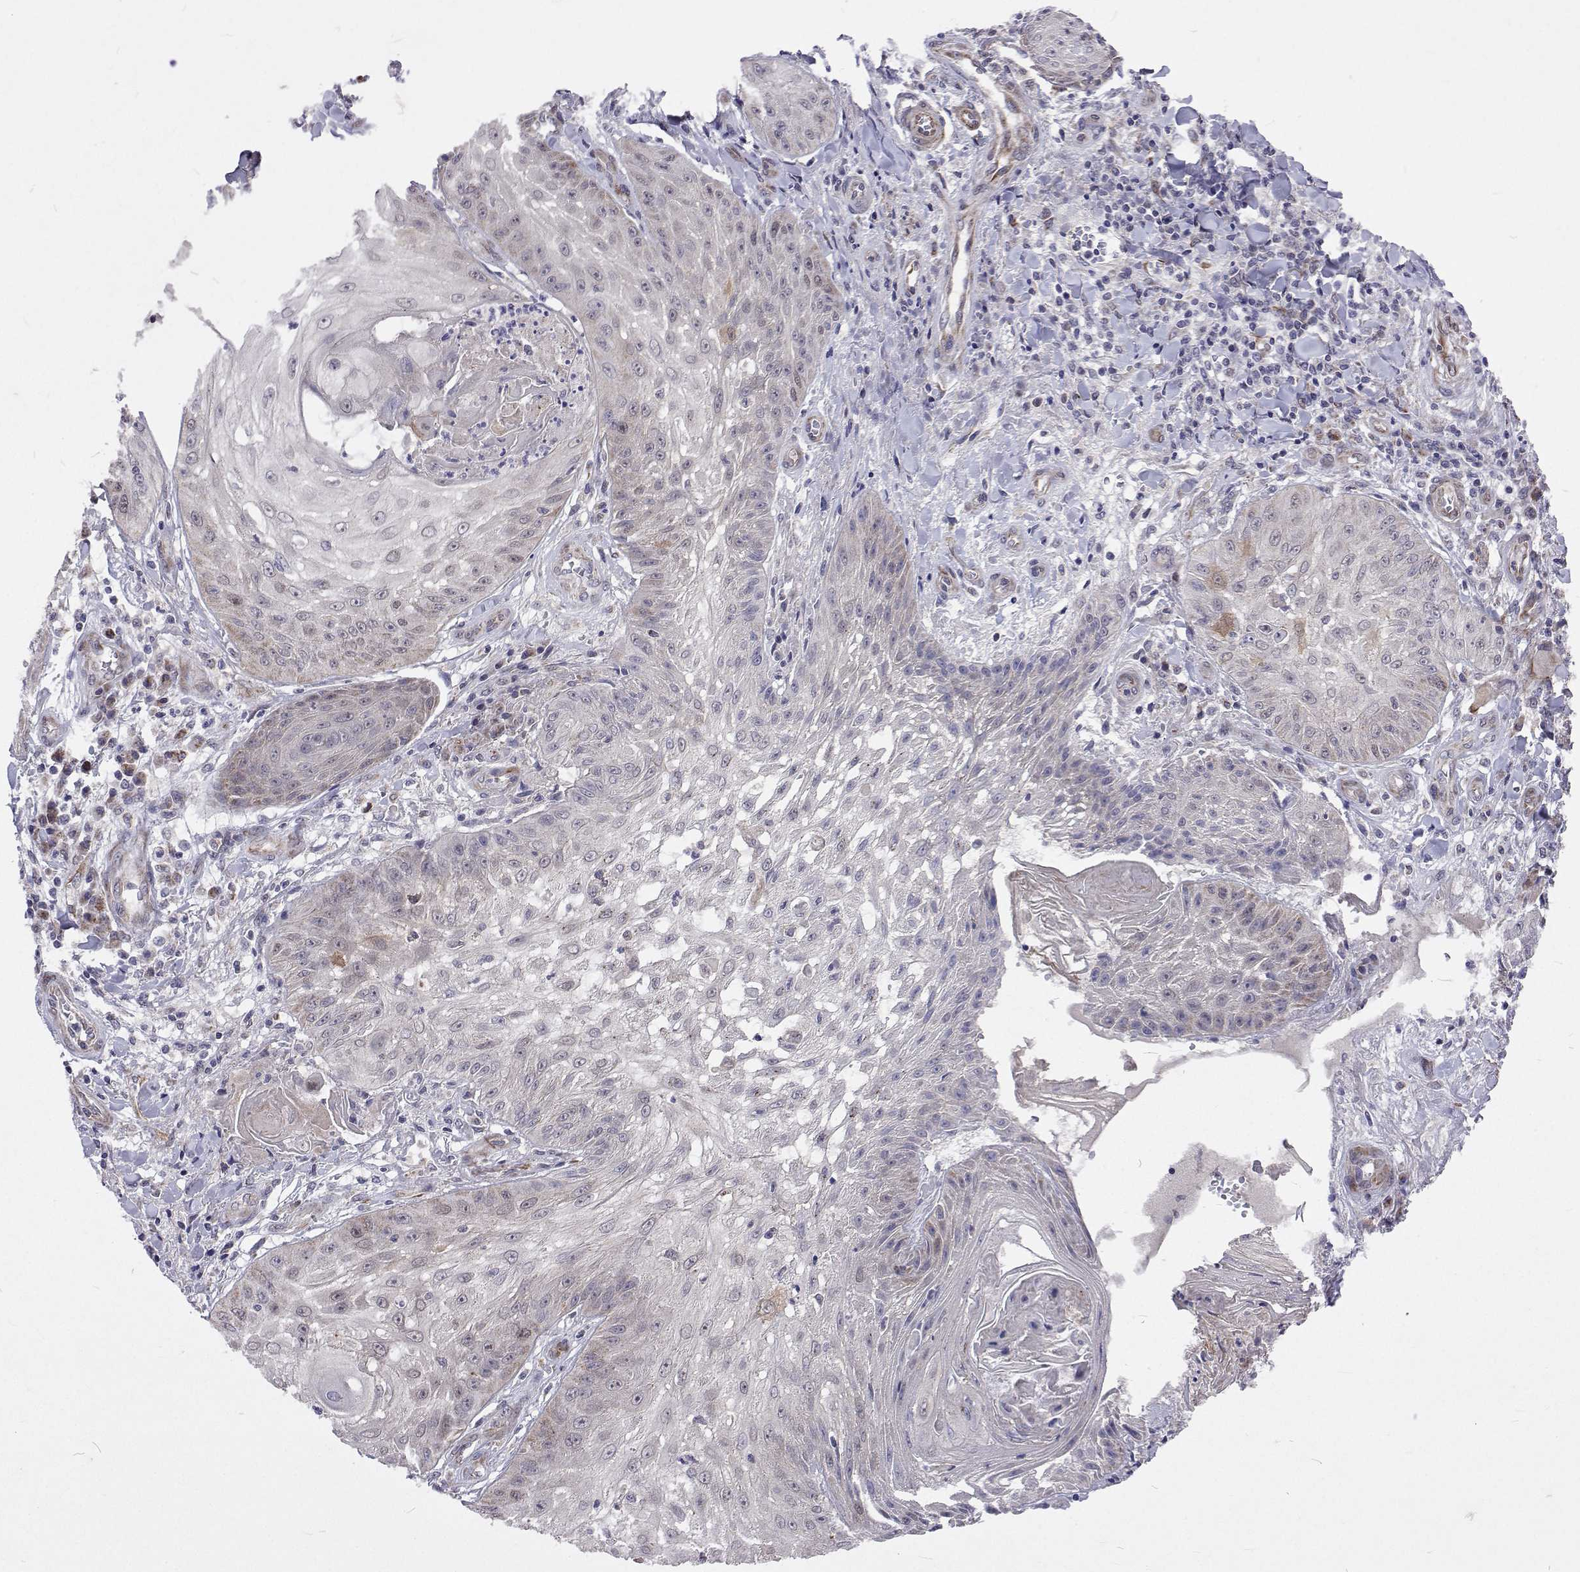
{"staining": {"intensity": "negative", "quantity": "none", "location": "none"}, "tissue": "skin cancer", "cell_type": "Tumor cells", "image_type": "cancer", "snomed": [{"axis": "morphology", "description": "Squamous cell carcinoma, NOS"}, {"axis": "topography", "description": "Skin"}], "caption": "There is no significant positivity in tumor cells of skin squamous cell carcinoma. Nuclei are stained in blue.", "gene": "DHTKD1", "patient": {"sex": "male", "age": 70}}